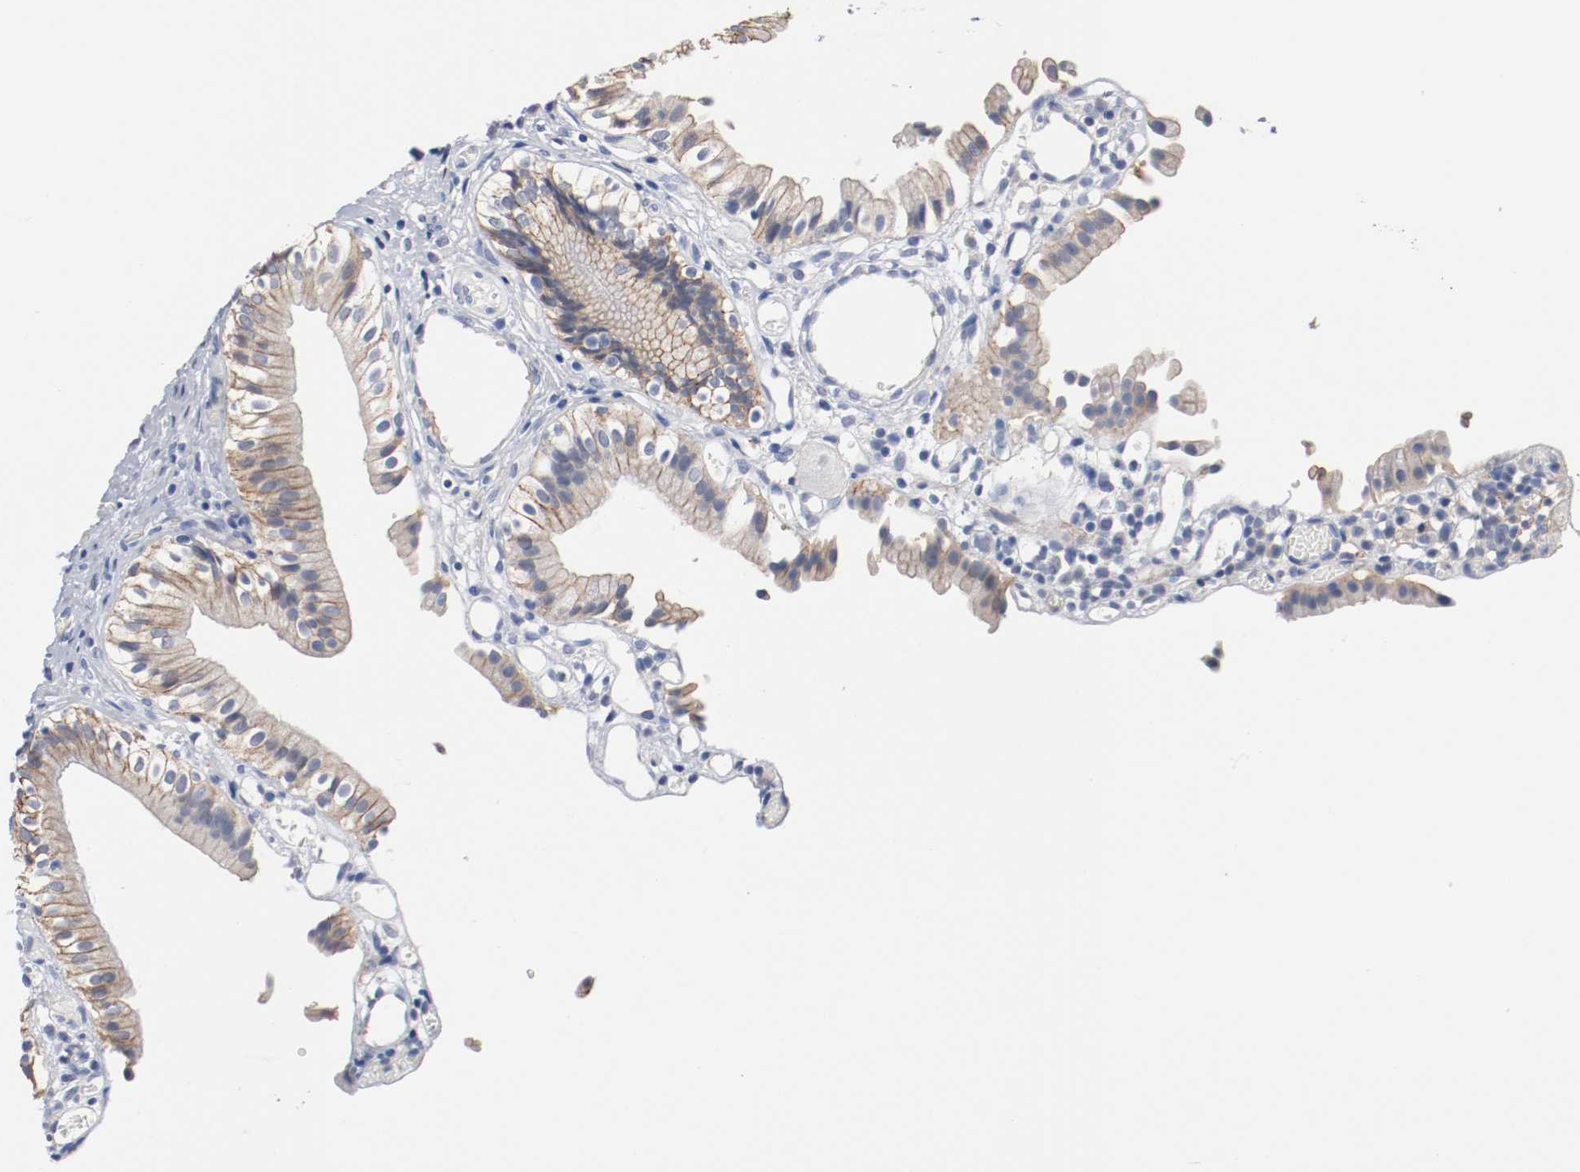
{"staining": {"intensity": "moderate", "quantity": ">75%", "location": "cytoplasmic/membranous"}, "tissue": "gallbladder", "cell_type": "Glandular cells", "image_type": "normal", "snomed": [{"axis": "morphology", "description": "Normal tissue, NOS"}, {"axis": "topography", "description": "Gallbladder"}], "caption": "Gallbladder stained with DAB IHC displays medium levels of moderate cytoplasmic/membranous staining in approximately >75% of glandular cells.", "gene": "TNC", "patient": {"sex": "male", "age": 65}}